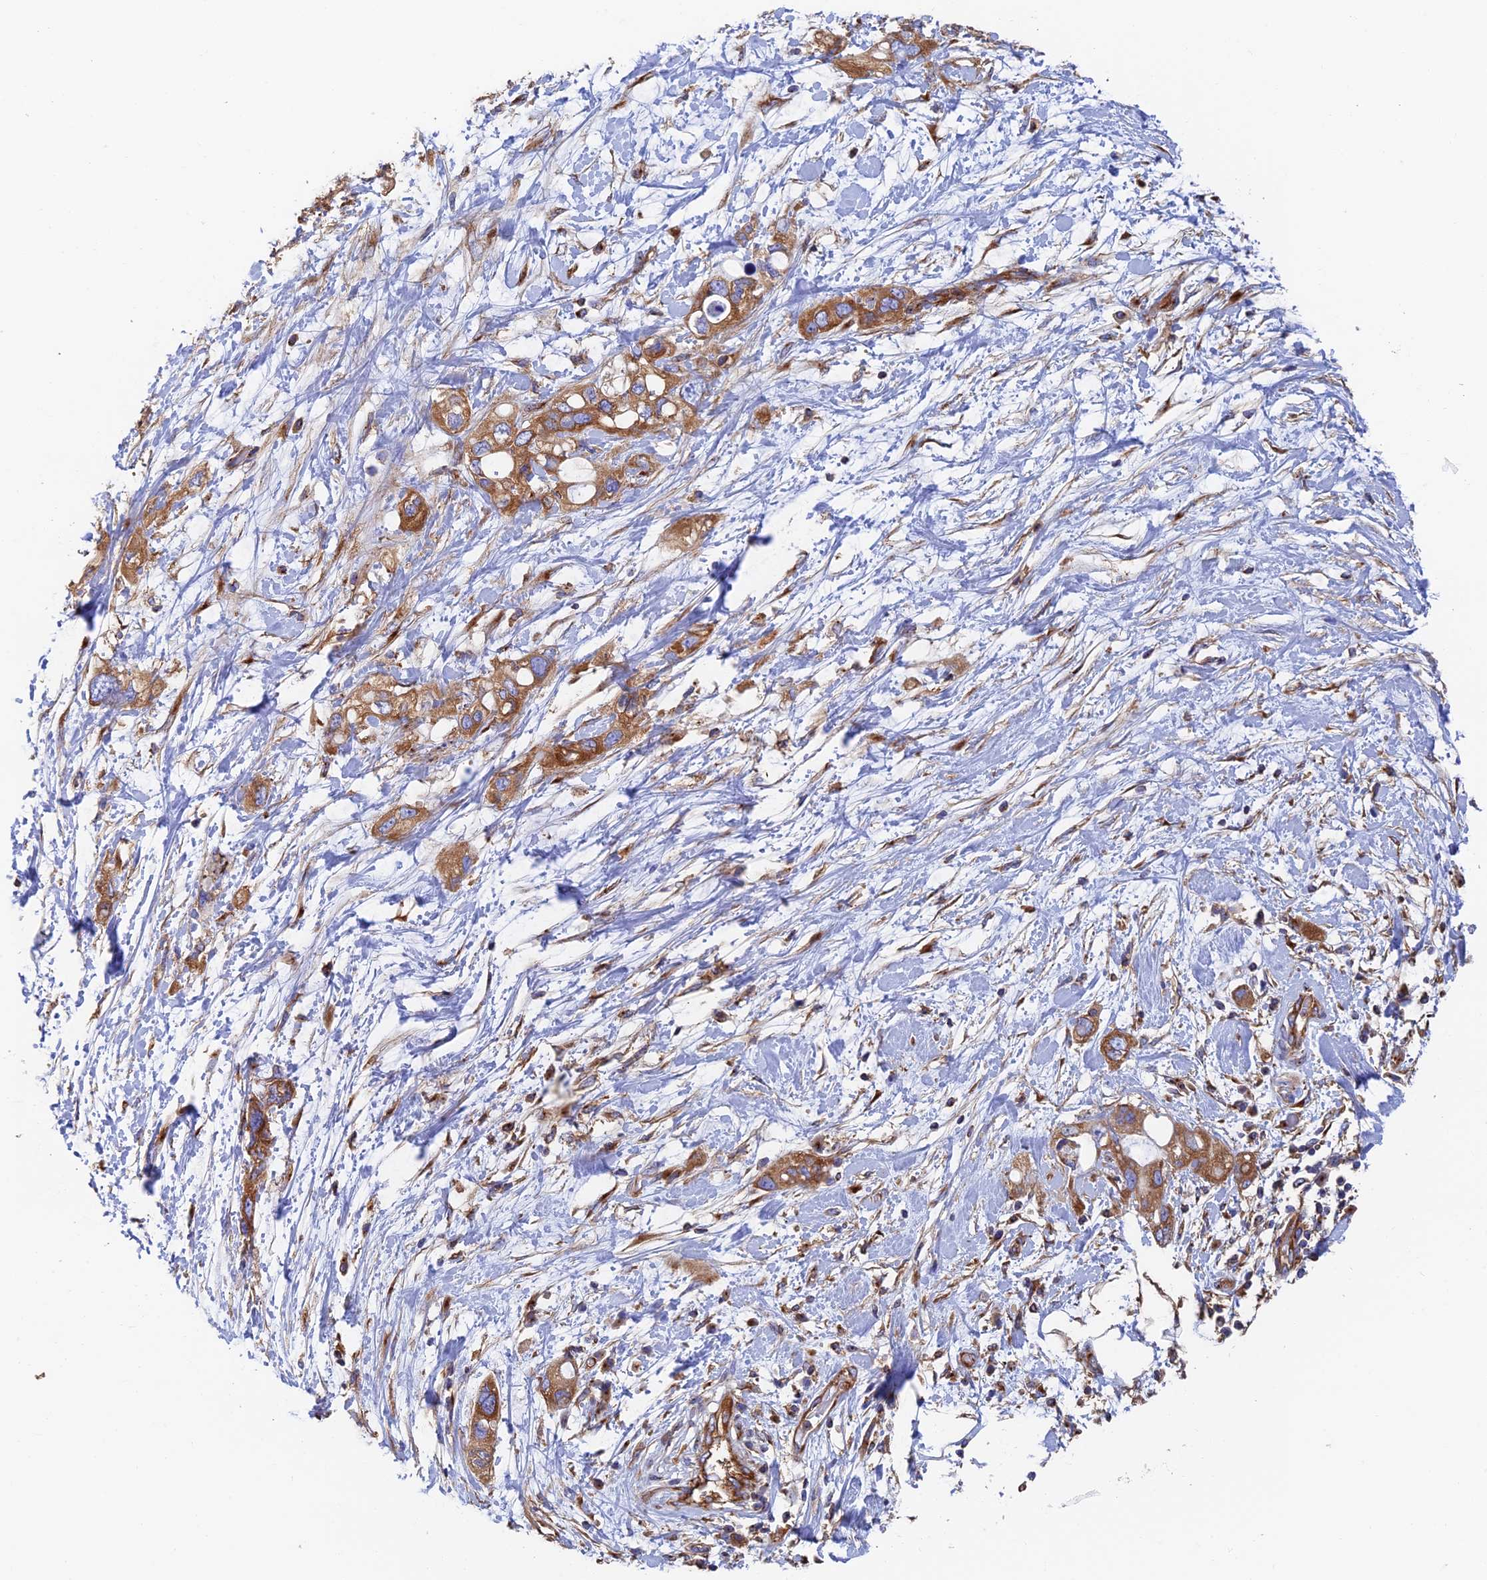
{"staining": {"intensity": "moderate", "quantity": ">75%", "location": "cytoplasmic/membranous"}, "tissue": "pancreatic cancer", "cell_type": "Tumor cells", "image_type": "cancer", "snomed": [{"axis": "morphology", "description": "Inflammation, NOS"}, {"axis": "morphology", "description": "Adenocarcinoma, NOS"}, {"axis": "topography", "description": "Pancreas"}], "caption": "Immunohistochemical staining of pancreatic cancer shows medium levels of moderate cytoplasmic/membranous staining in approximately >75% of tumor cells.", "gene": "DCTN2", "patient": {"sex": "female", "age": 56}}